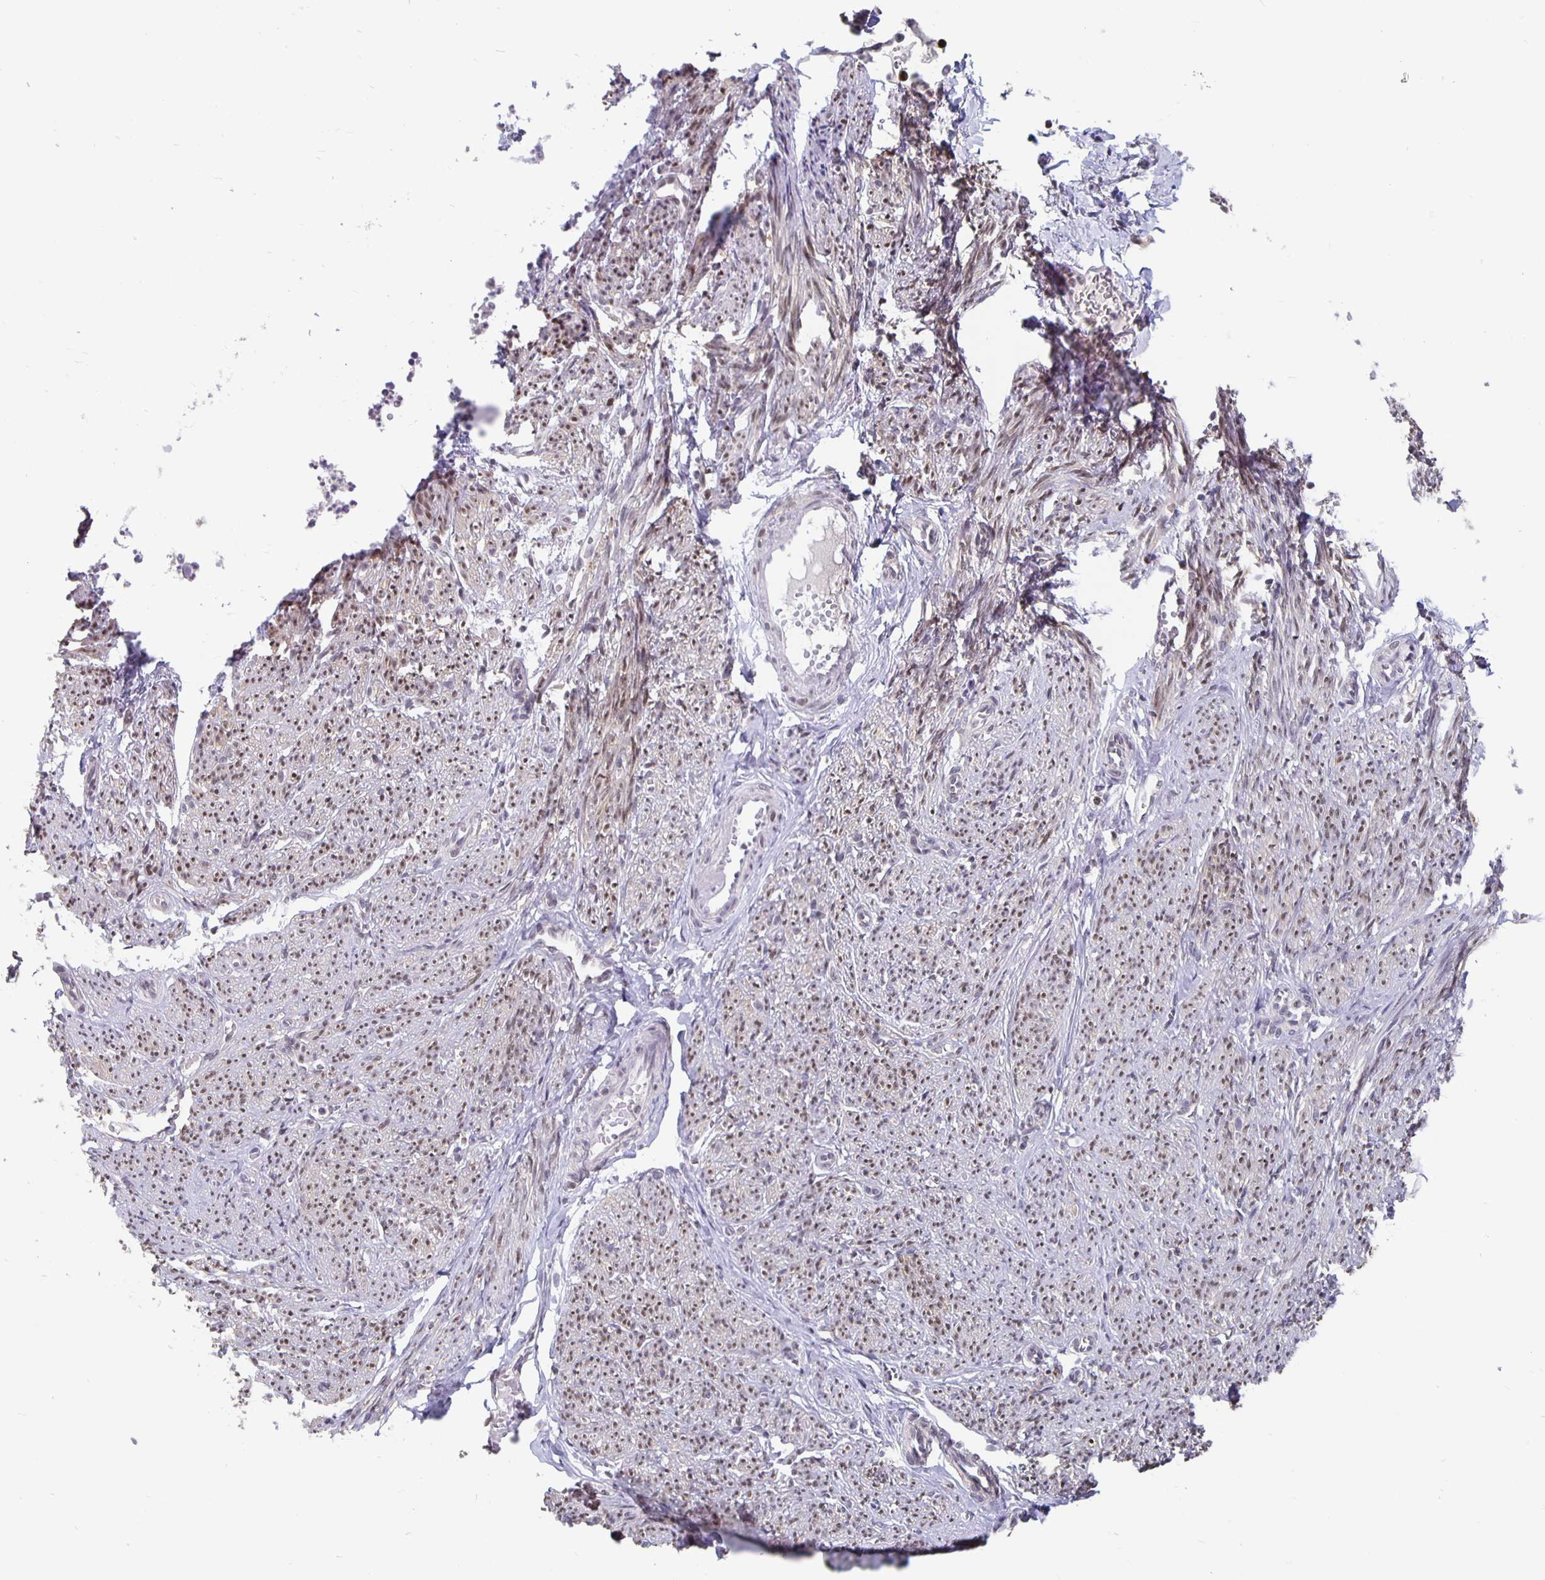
{"staining": {"intensity": "weak", "quantity": ">75%", "location": "nuclear"}, "tissue": "smooth muscle", "cell_type": "Smooth muscle cells", "image_type": "normal", "snomed": [{"axis": "morphology", "description": "Normal tissue, NOS"}, {"axis": "topography", "description": "Smooth muscle"}], "caption": "Protein expression analysis of normal human smooth muscle reveals weak nuclear positivity in about >75% of smooth muscle cells.", "gene": "ZNF691", "patient": {"sex": "female", "age": 65}}